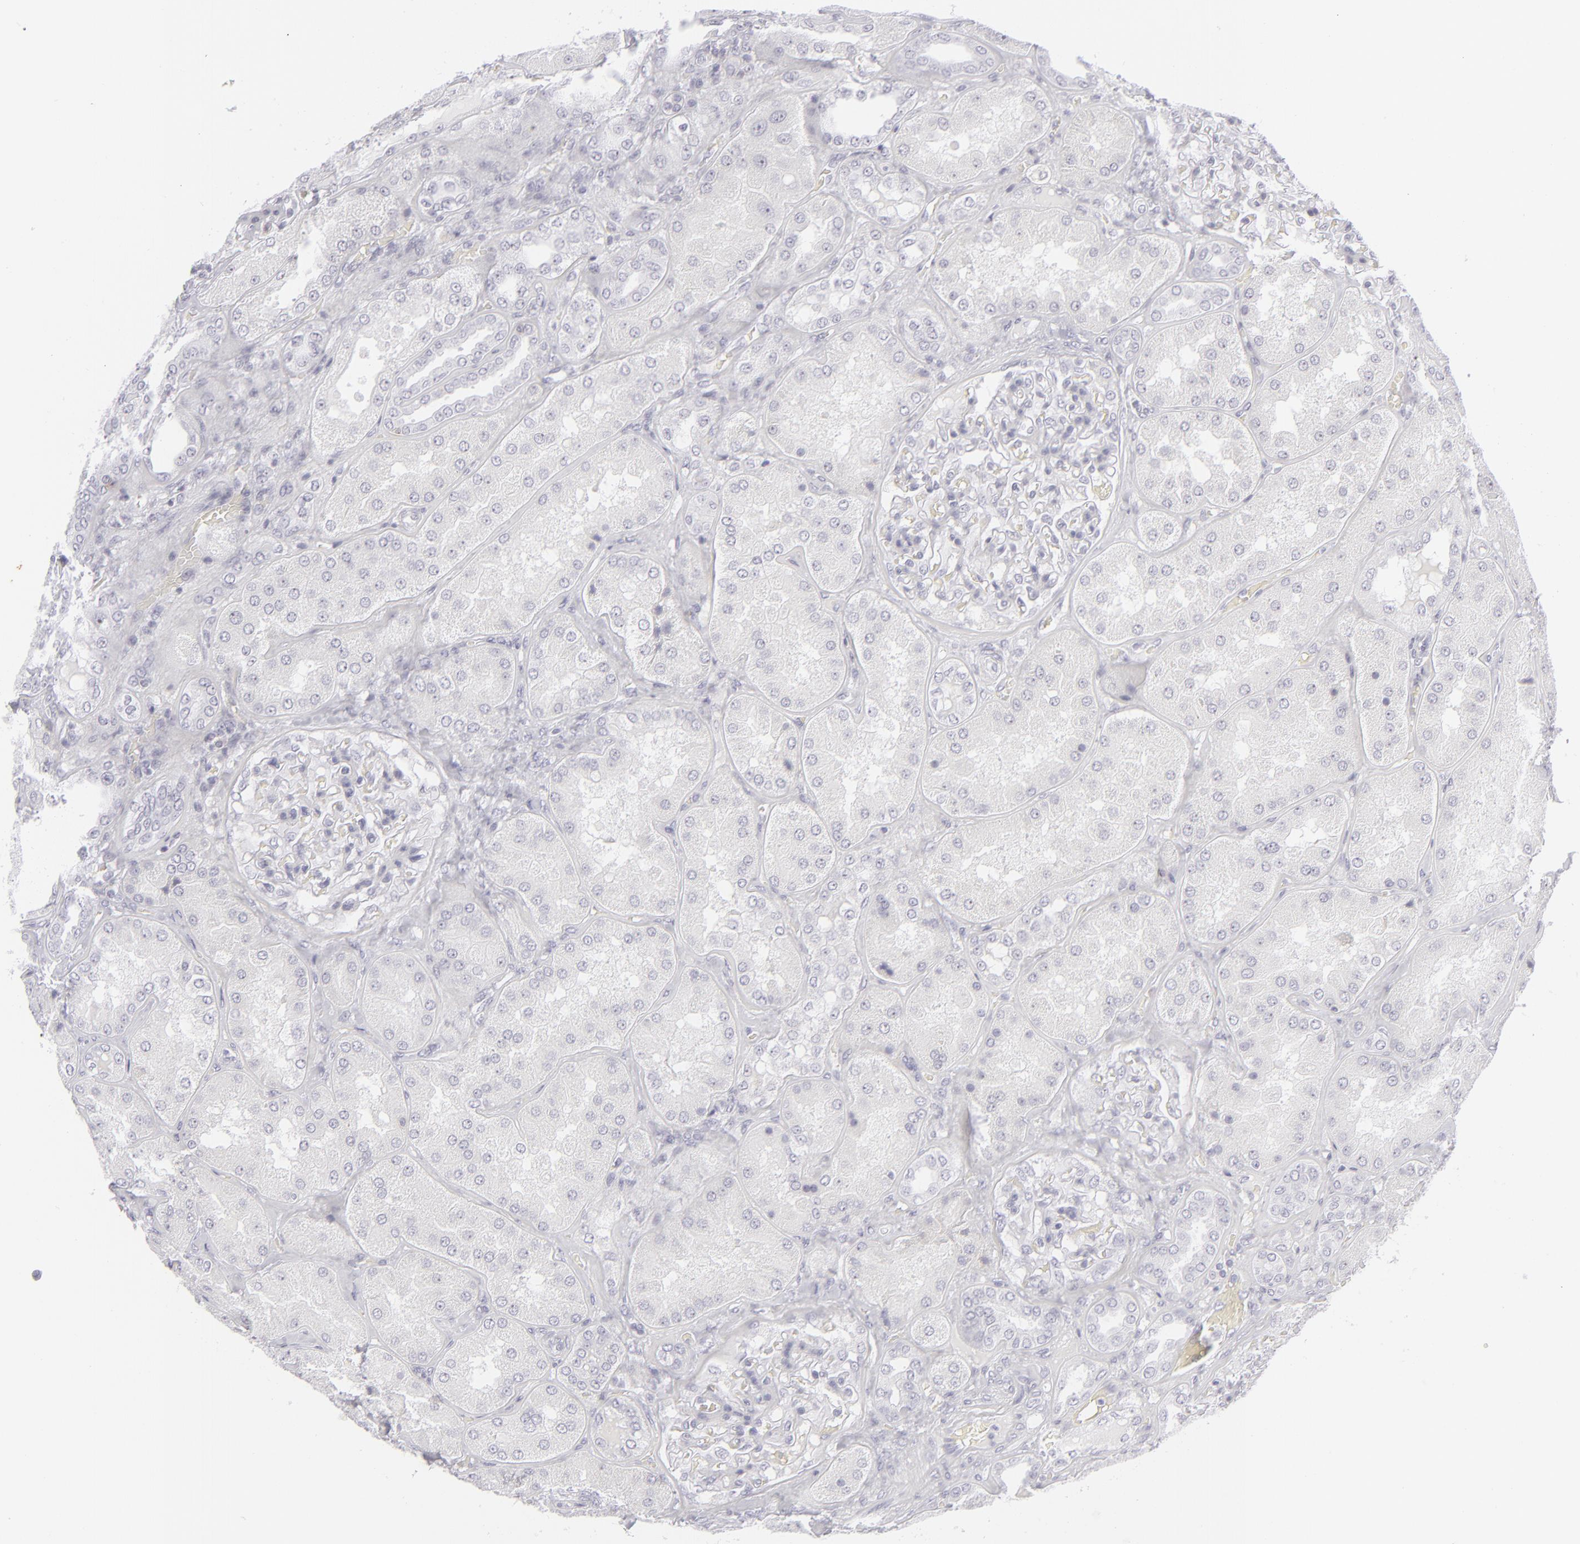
{"staining": {"intensity": "negative", "quantity": "none", "location": "none"}, "tissue": "kidney", "cell_type": "Cells in glomeruli", "image_type": "normal", "snomed": [{"axis": "morphology", "description": "Normal tissue, NOS"}, {"axis": "topography", "description": "Kidney"}], "caption": "A high-resolution photomicrograph shows immunohistochemistry (IHC) staining of normal kidney, which shows no significant expression in cells in glomeruli. (DAB (3,3'-diaminobenzidine) immunohistochemistry, high magnification).", "gene": "CD7", "patient": {"sex": "female", "age": 56}}